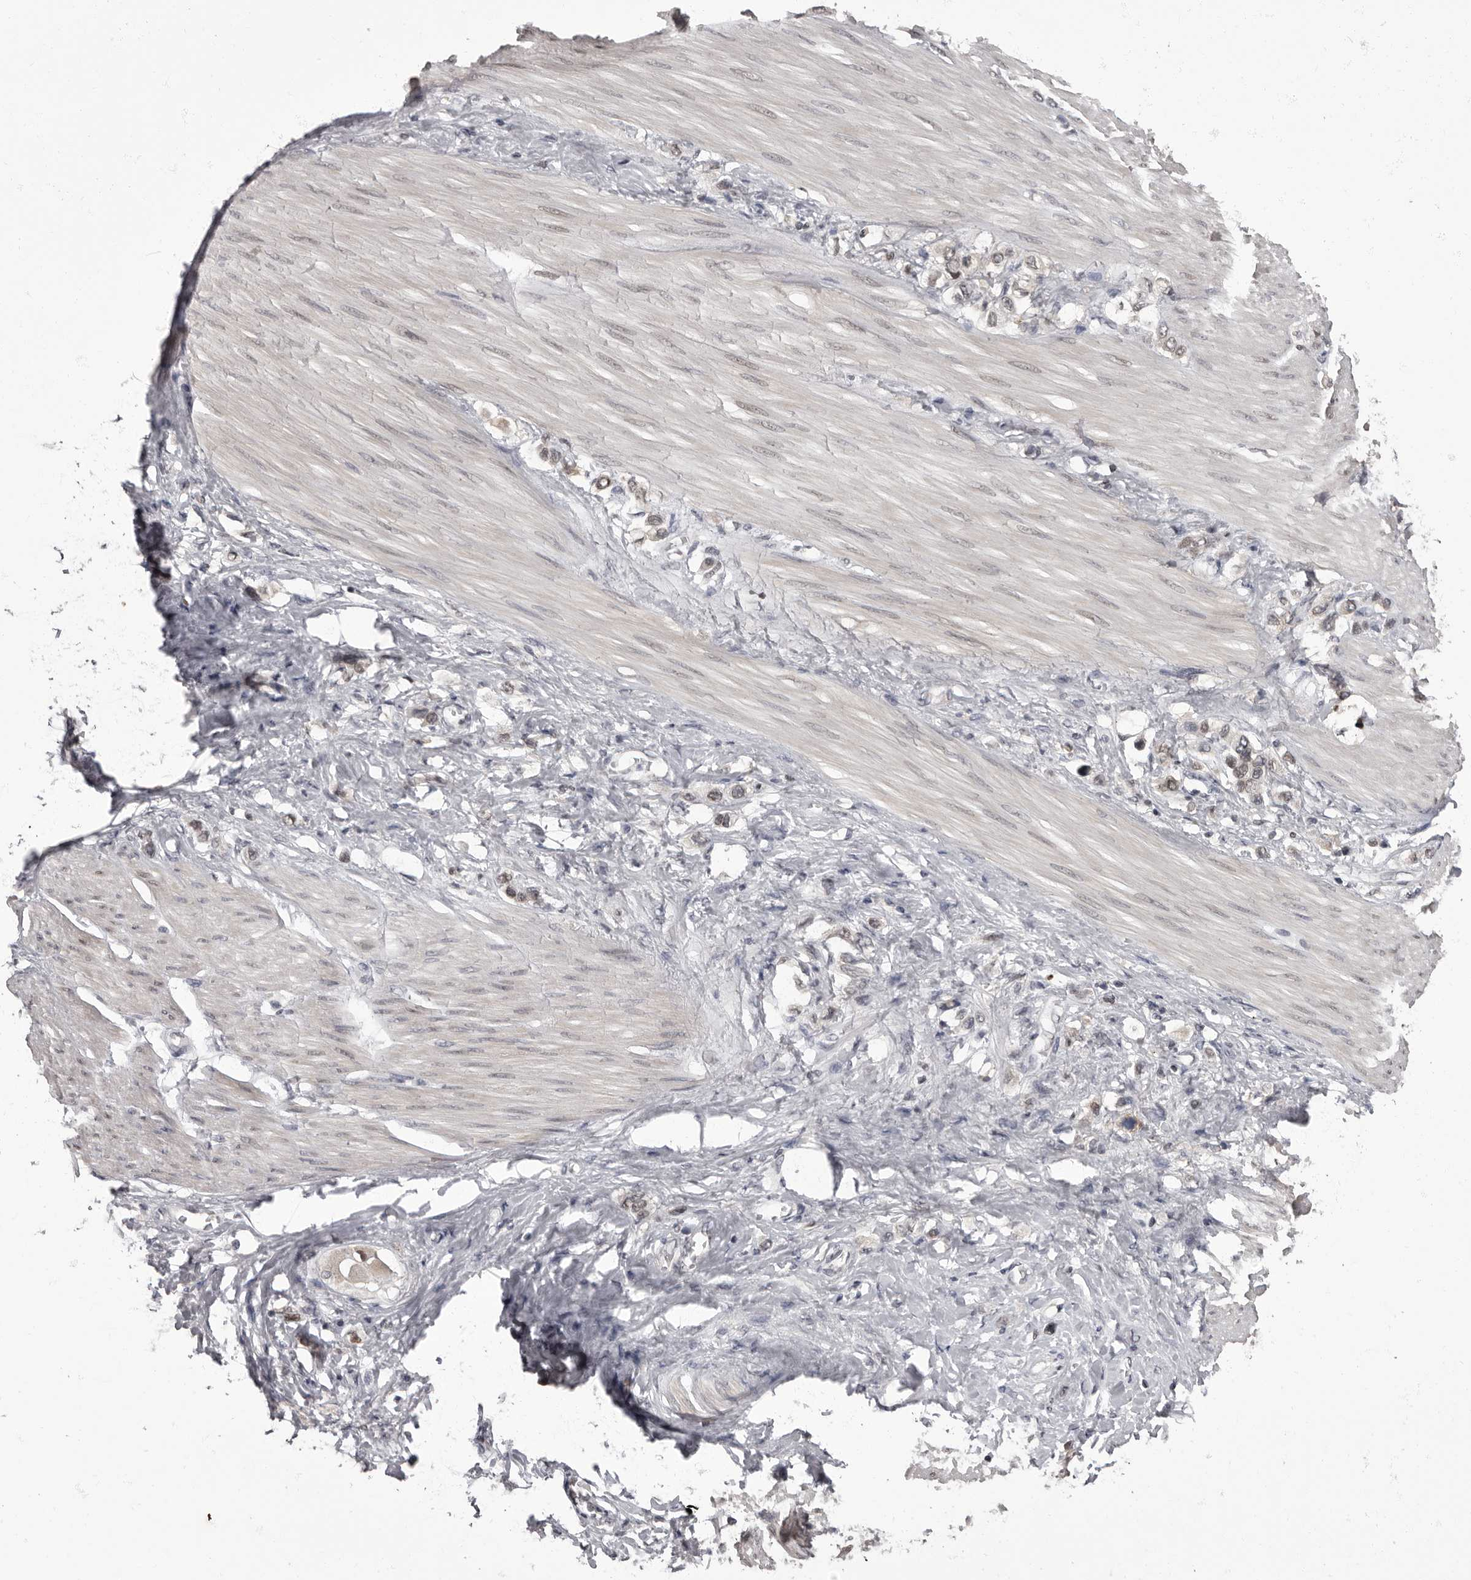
{"staining": {"intensity": "weak", "quantity": "25%-75%", "location": "nuclear"}, "tissue": "stomach cancer", "cell_type": "Tumor cells", "image_type": "cancer", "snomed": [{"axis": "morphology", "description": "Adenocarcinoma, NOS"}, {"axis": "topography", "description": "Stomach"}], "caption": "Protein expression by IHC displays weak nuclear expression in about 25%-75% of tumor cells in stomach adenocarcinoma.", "gene": "C1orf50", "patient": {"sex": "female", "age": 65}}